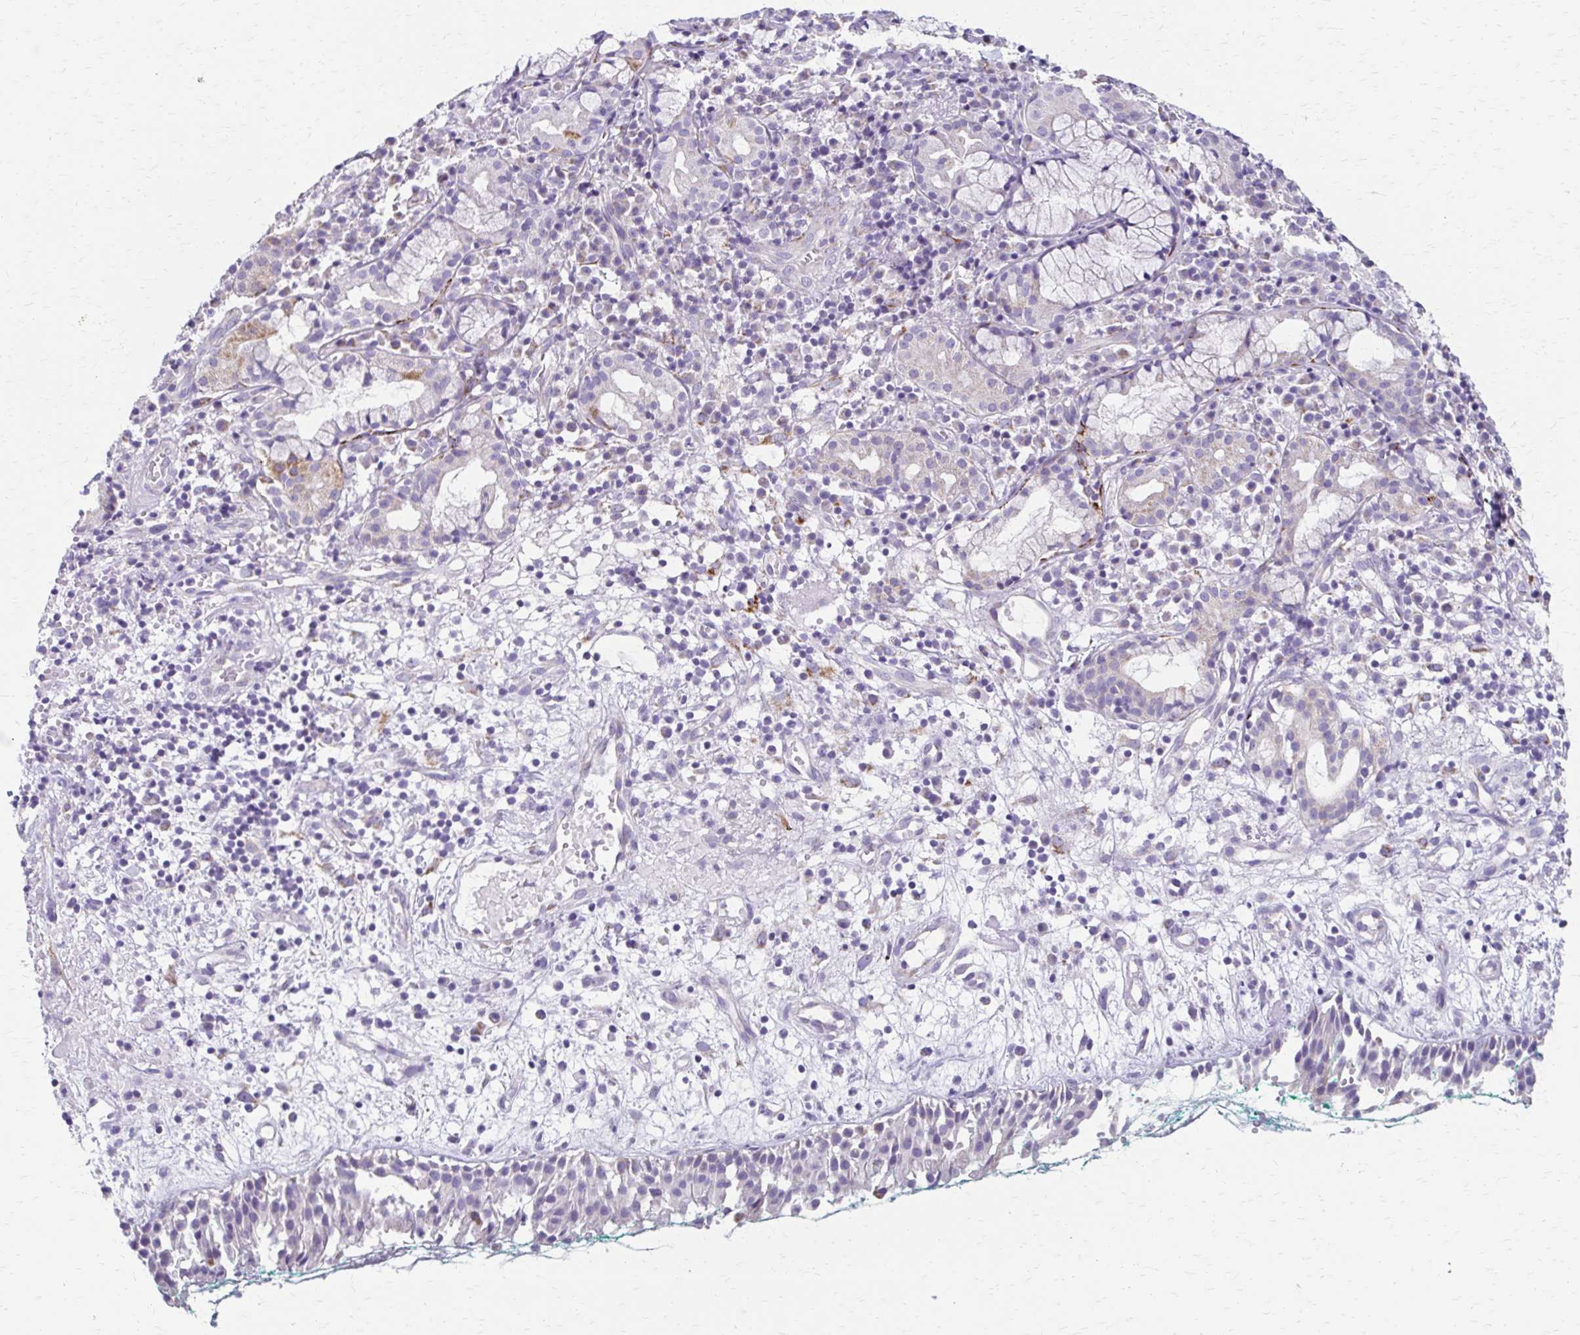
{"staining": {"intensity": "negative", "quantity": "none", "location": "none"}, "tissue": "nasopharynx", "cell_type": "Respiratory epithelial cells", "image_type": "normal", "snomed": [{"axis": "morphology", "description": "Normal tissue, NOS"}, {"axis": "morphology", "description": "Basal cell carcinoma"}, {"axis": "topography", "description": "Cartilage tissue"}, {"axis": "topography", "description": "Nasopharynx"}, {"axis": "topography", "description": "Oral tissue"}], "caption": "DAB immunohistochemical staining of normal human nasopharynx exhibits no significant positivity in respiratory epithelial cells.", "gene": "ZSCAN5B", "patient": {"sex": "female", "age": 77}}